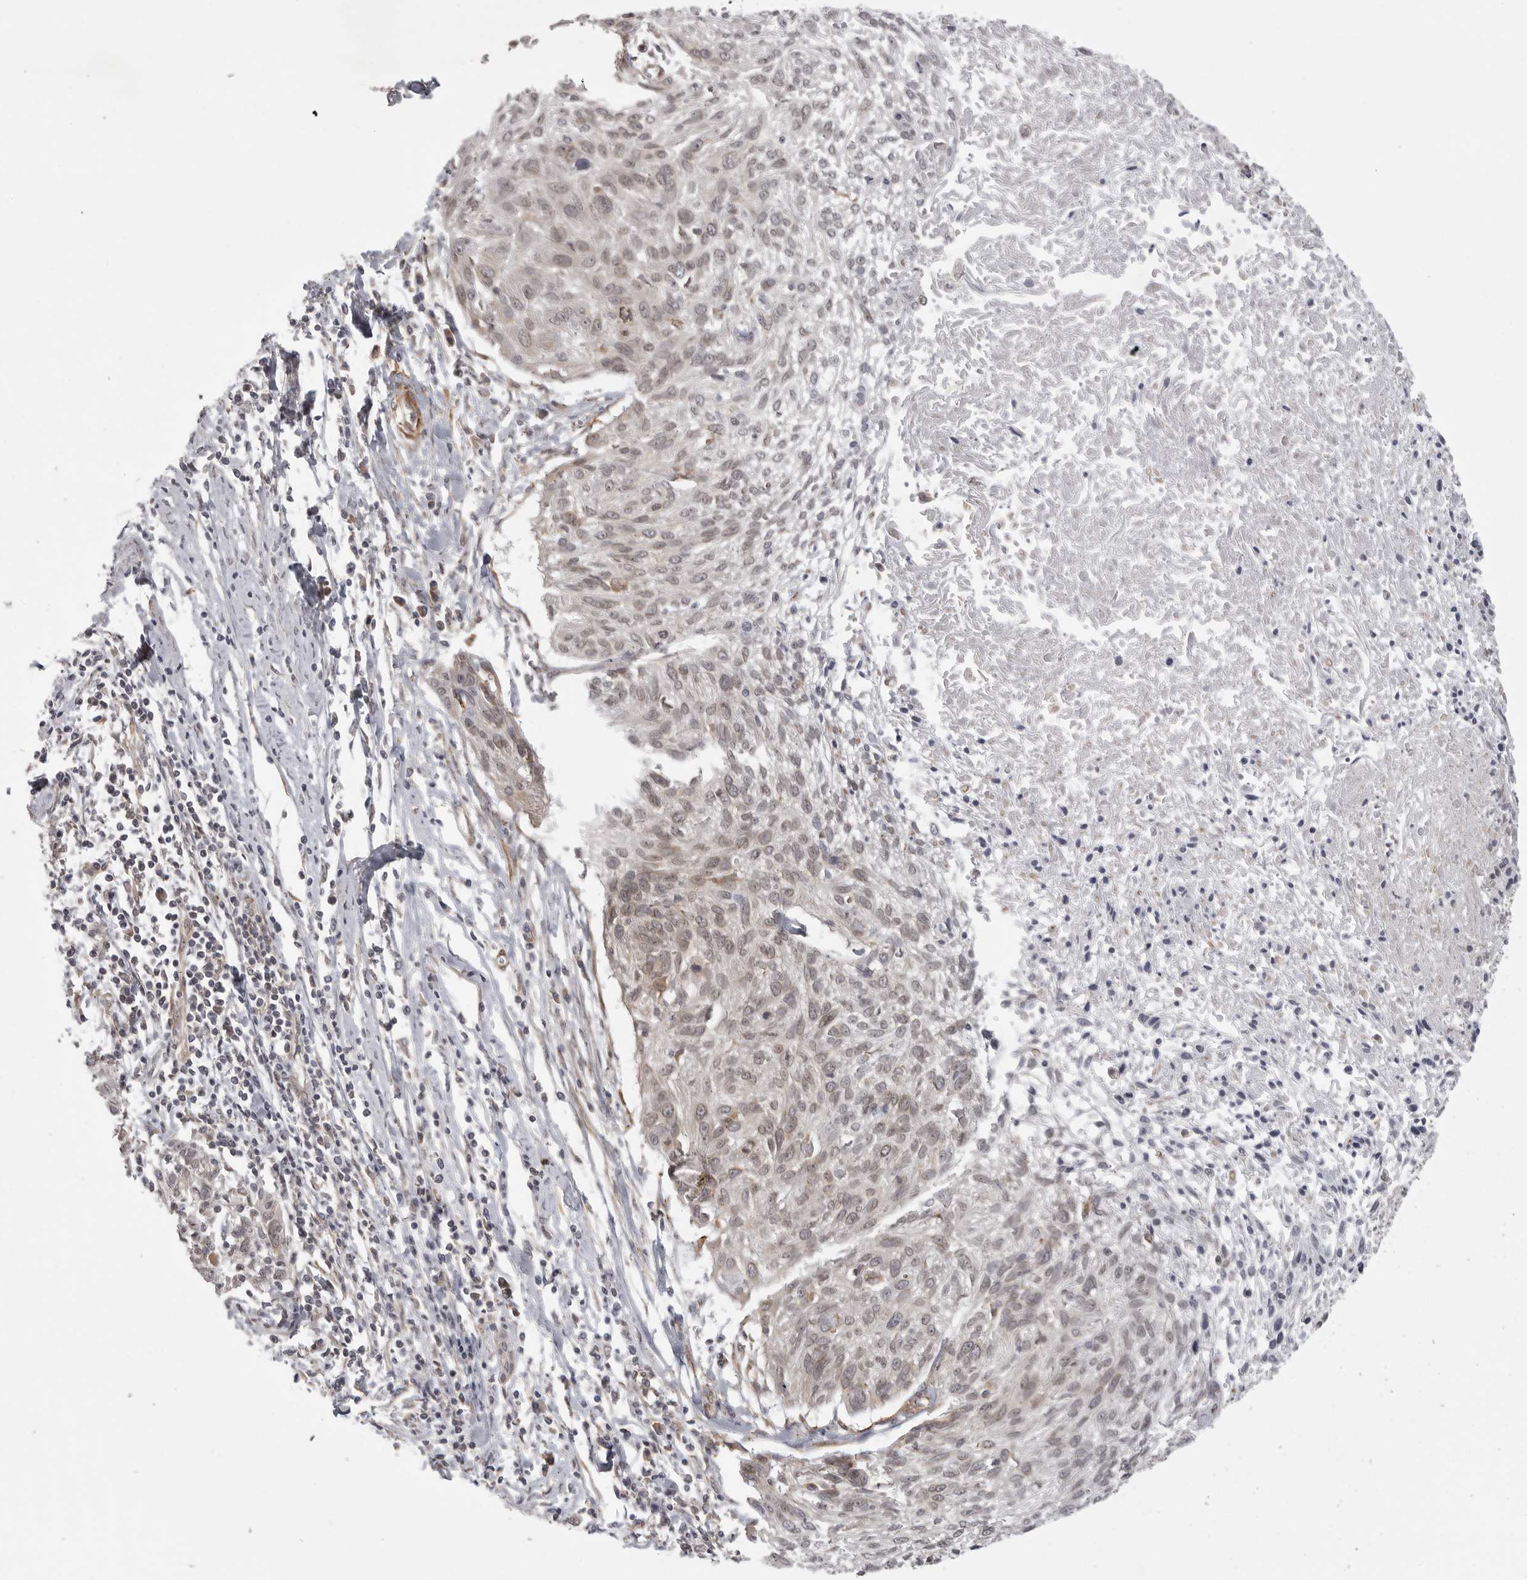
{"staining": {"intensity": "weak", "quantity": ">75%", "location": "nuclear"}, "tissue": "cervical cancer", "cell_type": "Tumor cells", "image_type": "cancer", "snomed": [{"axis": "morphology", "description": "Squamous cell carcinoma, NOS"}, {"axis": "topography", "description": "Cervix"}], "caption": "Cervical cancer (squamous cell carcinoma) stained with DAB (3,3'-diaminobenzidine) immunohistochemistry exhibits low levels of weak nuclear expression in approximately >75% of tumor cells.", "gene": "CERS2", "patient": {"sex": "female", "age": 51}}